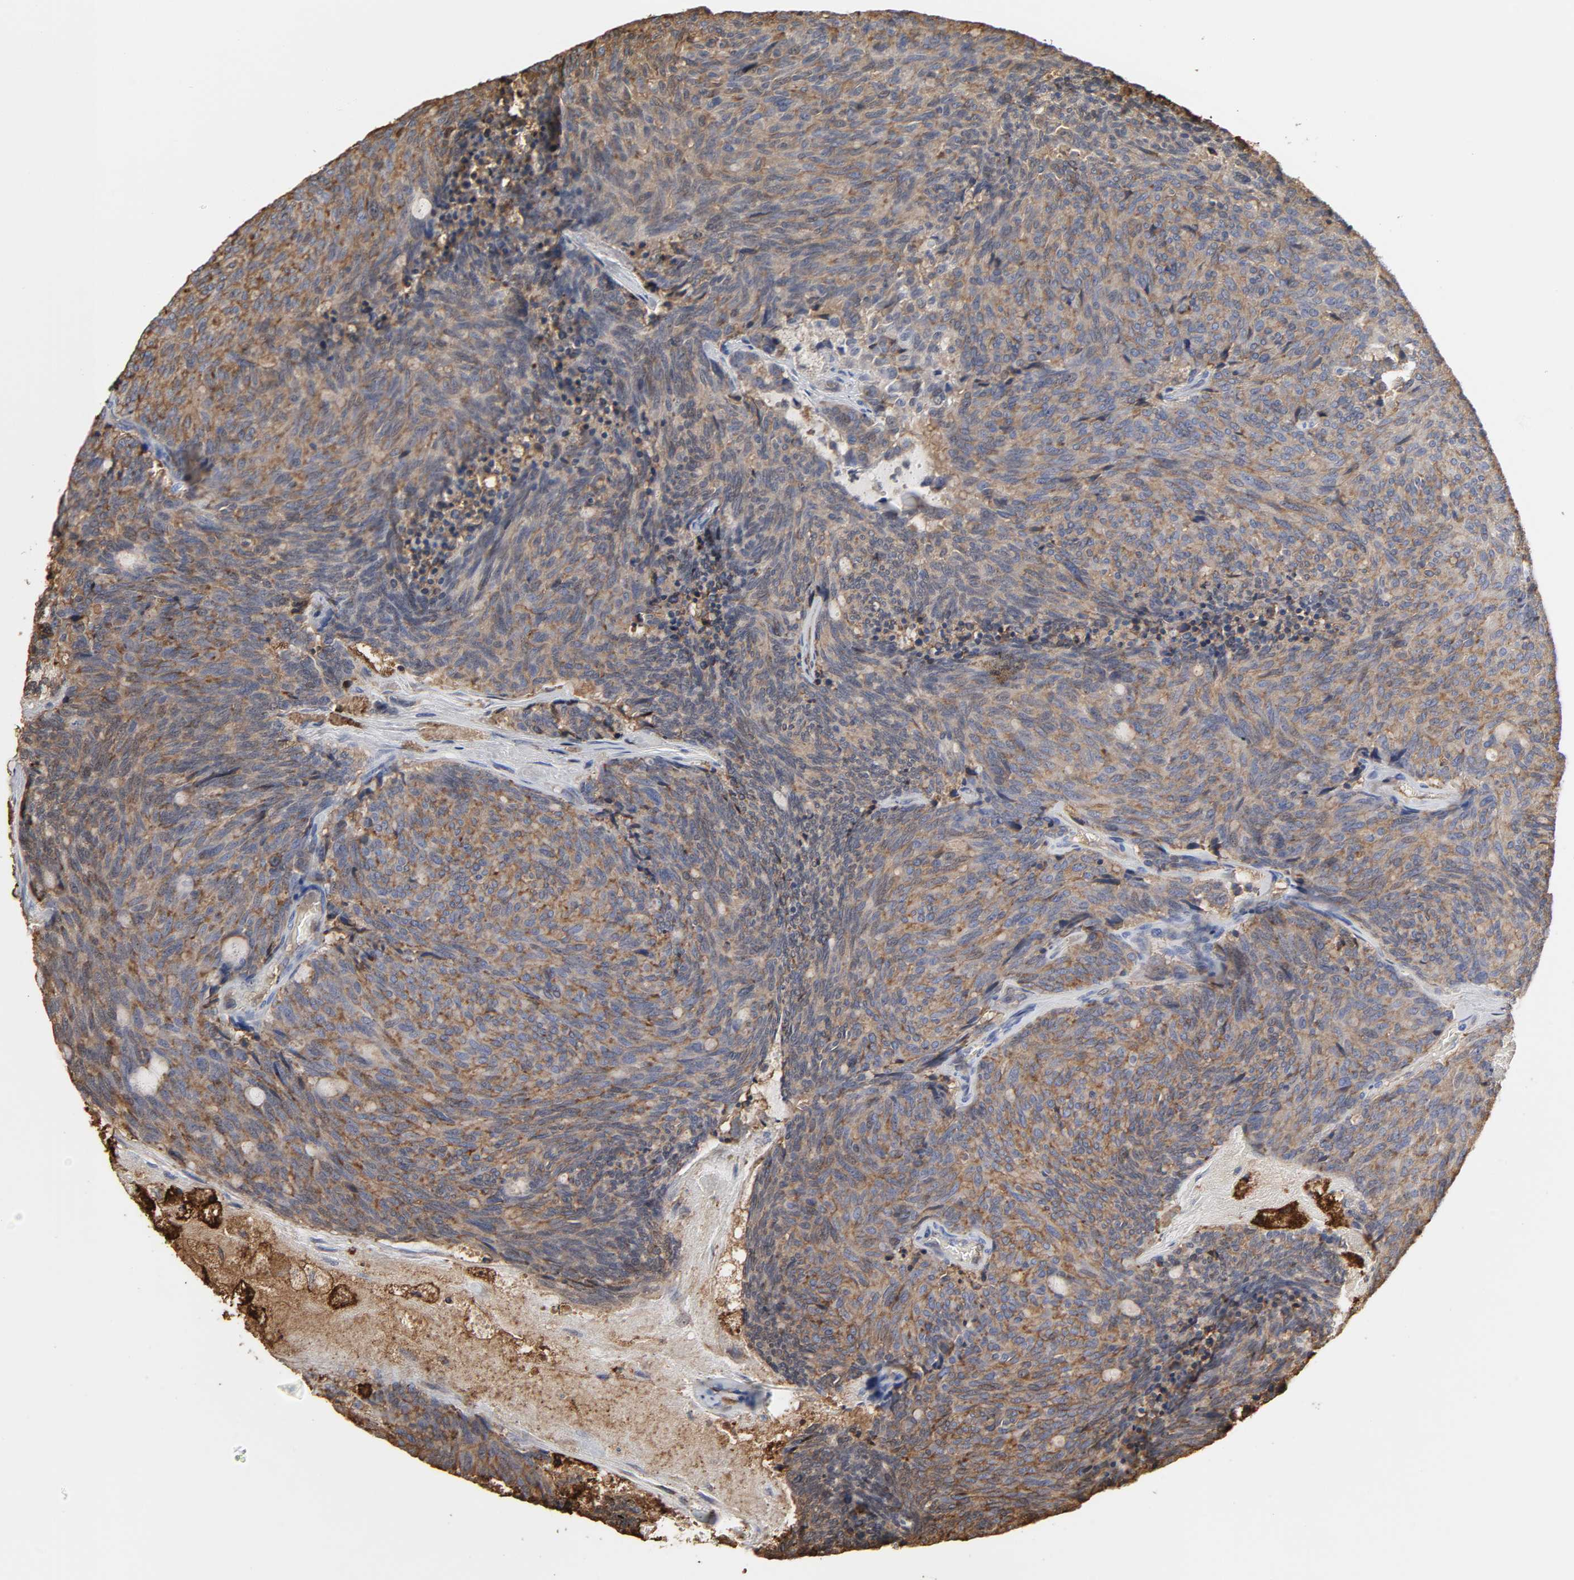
{"staining": {"intensity": "moderate", "quantity": ">75%", "location": "cytoplasmic/membranous"}, "tissue": "carcinoid", "cell_type": "Tumor cells", "image_type": "cancer", "snomed": [{"axis": "morphology", "description": "Carcinoid, malignant, NOS"}, {"axis": "topography", "description": "Pancreas"}], "caption": "A brown stain labels moderate cytoplasmic/membranous staining of a protein in malignant carcinoid tumor cells.", "gene": "ANXA2", "patient": {"sex": "female", "age": 54}}